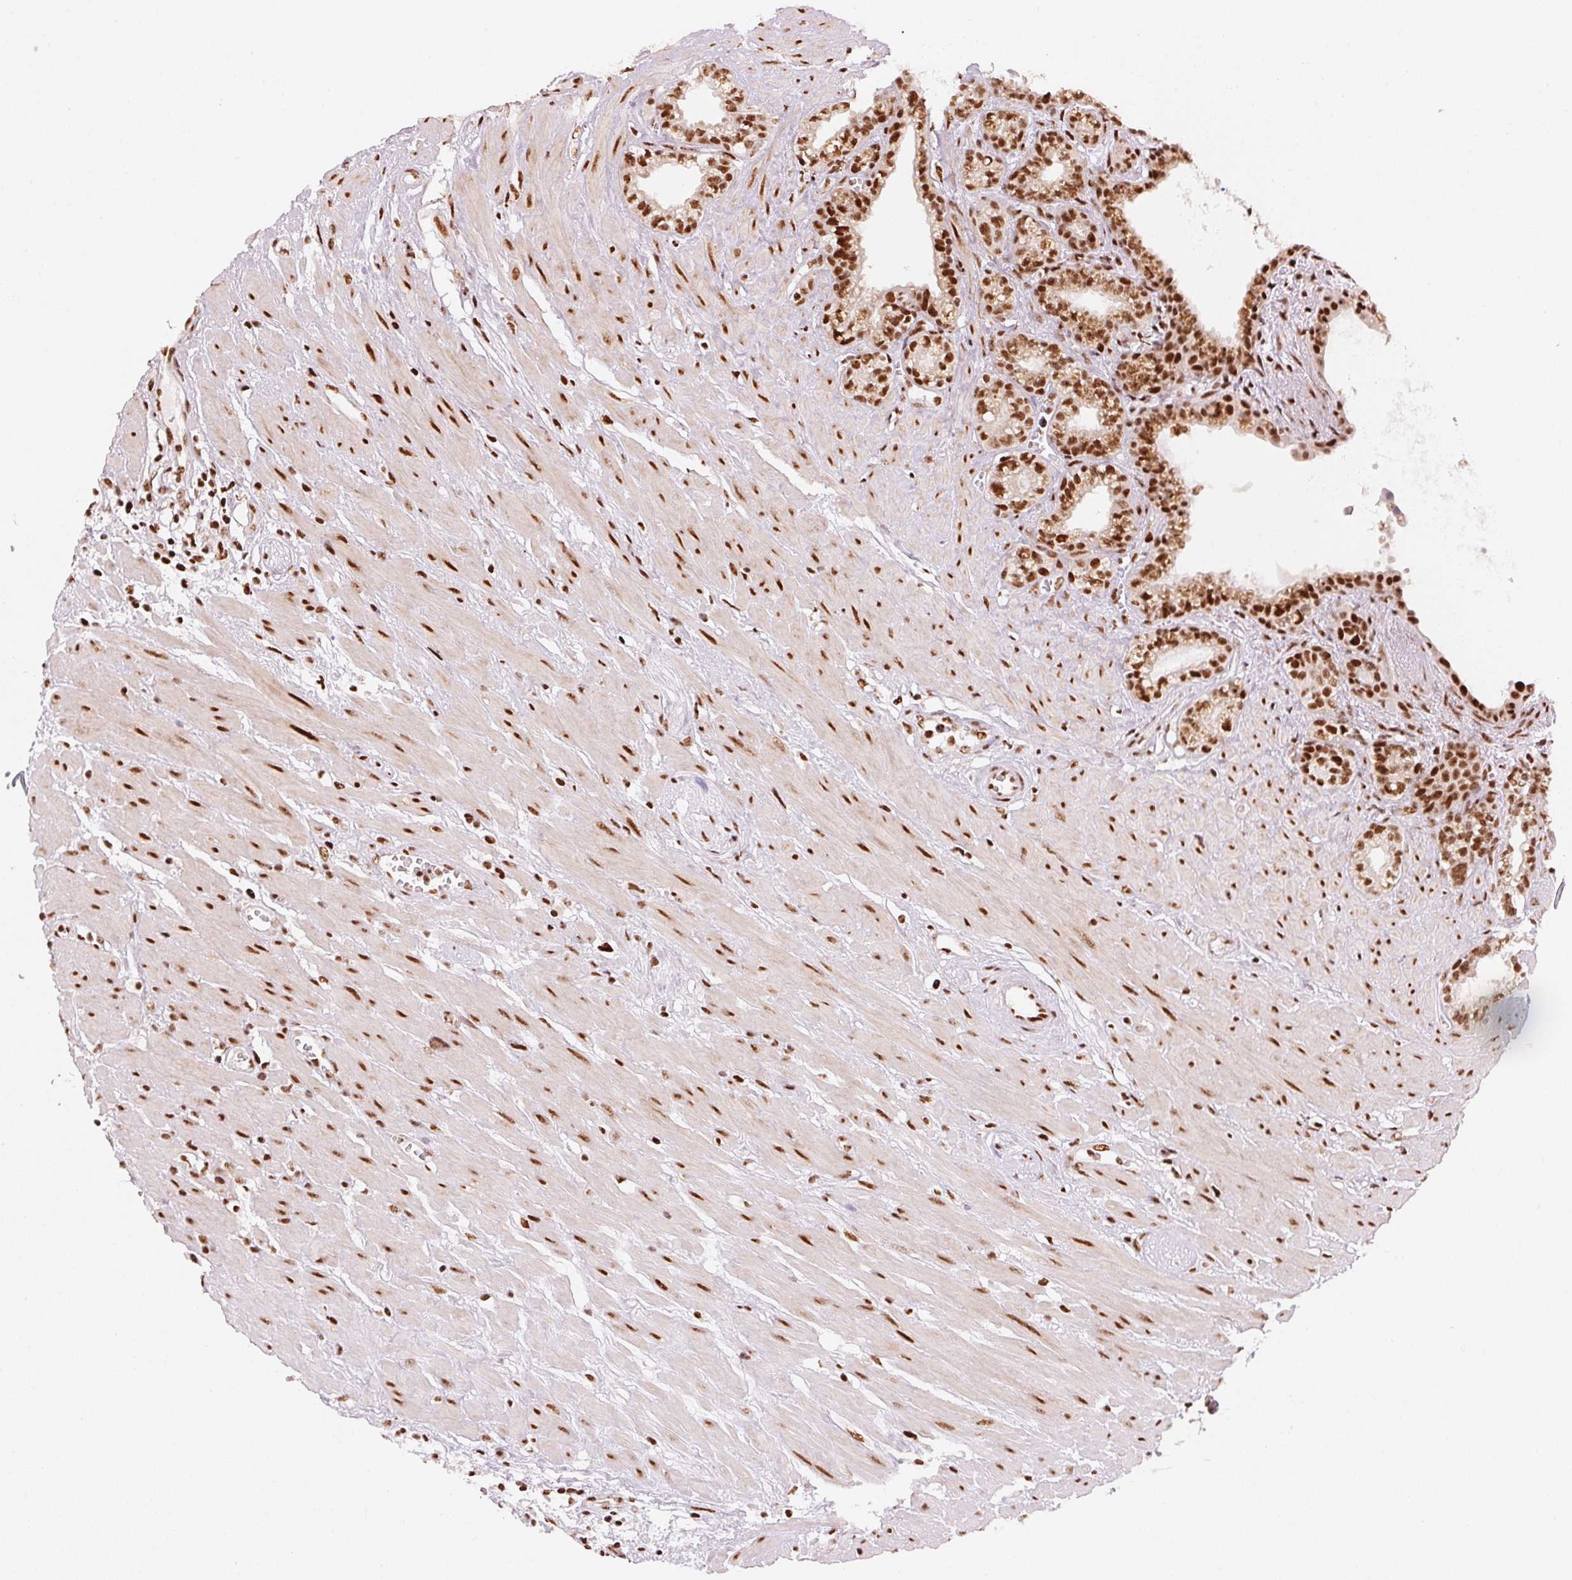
{"staining": {"intensity": "strong", "quantity": ">75%", "location": "nuclear"}, "tissue": "seminal vesicle", "cell_type": "Glandular cells", "image_type": "normal", "snomed": [{"axis": "morphology", "description": "Normal tissue, NOS"}, {"axis": "topography", "description": "Seminal veicle"}], "caption": "An image showing strong nuclear staining in about >75% of glandular cells in normal seminal vesicle, as visualized by brown immunohistochemical staining.", "gene": "NXF1", "patient": {"sex": "male", "age": 76}}